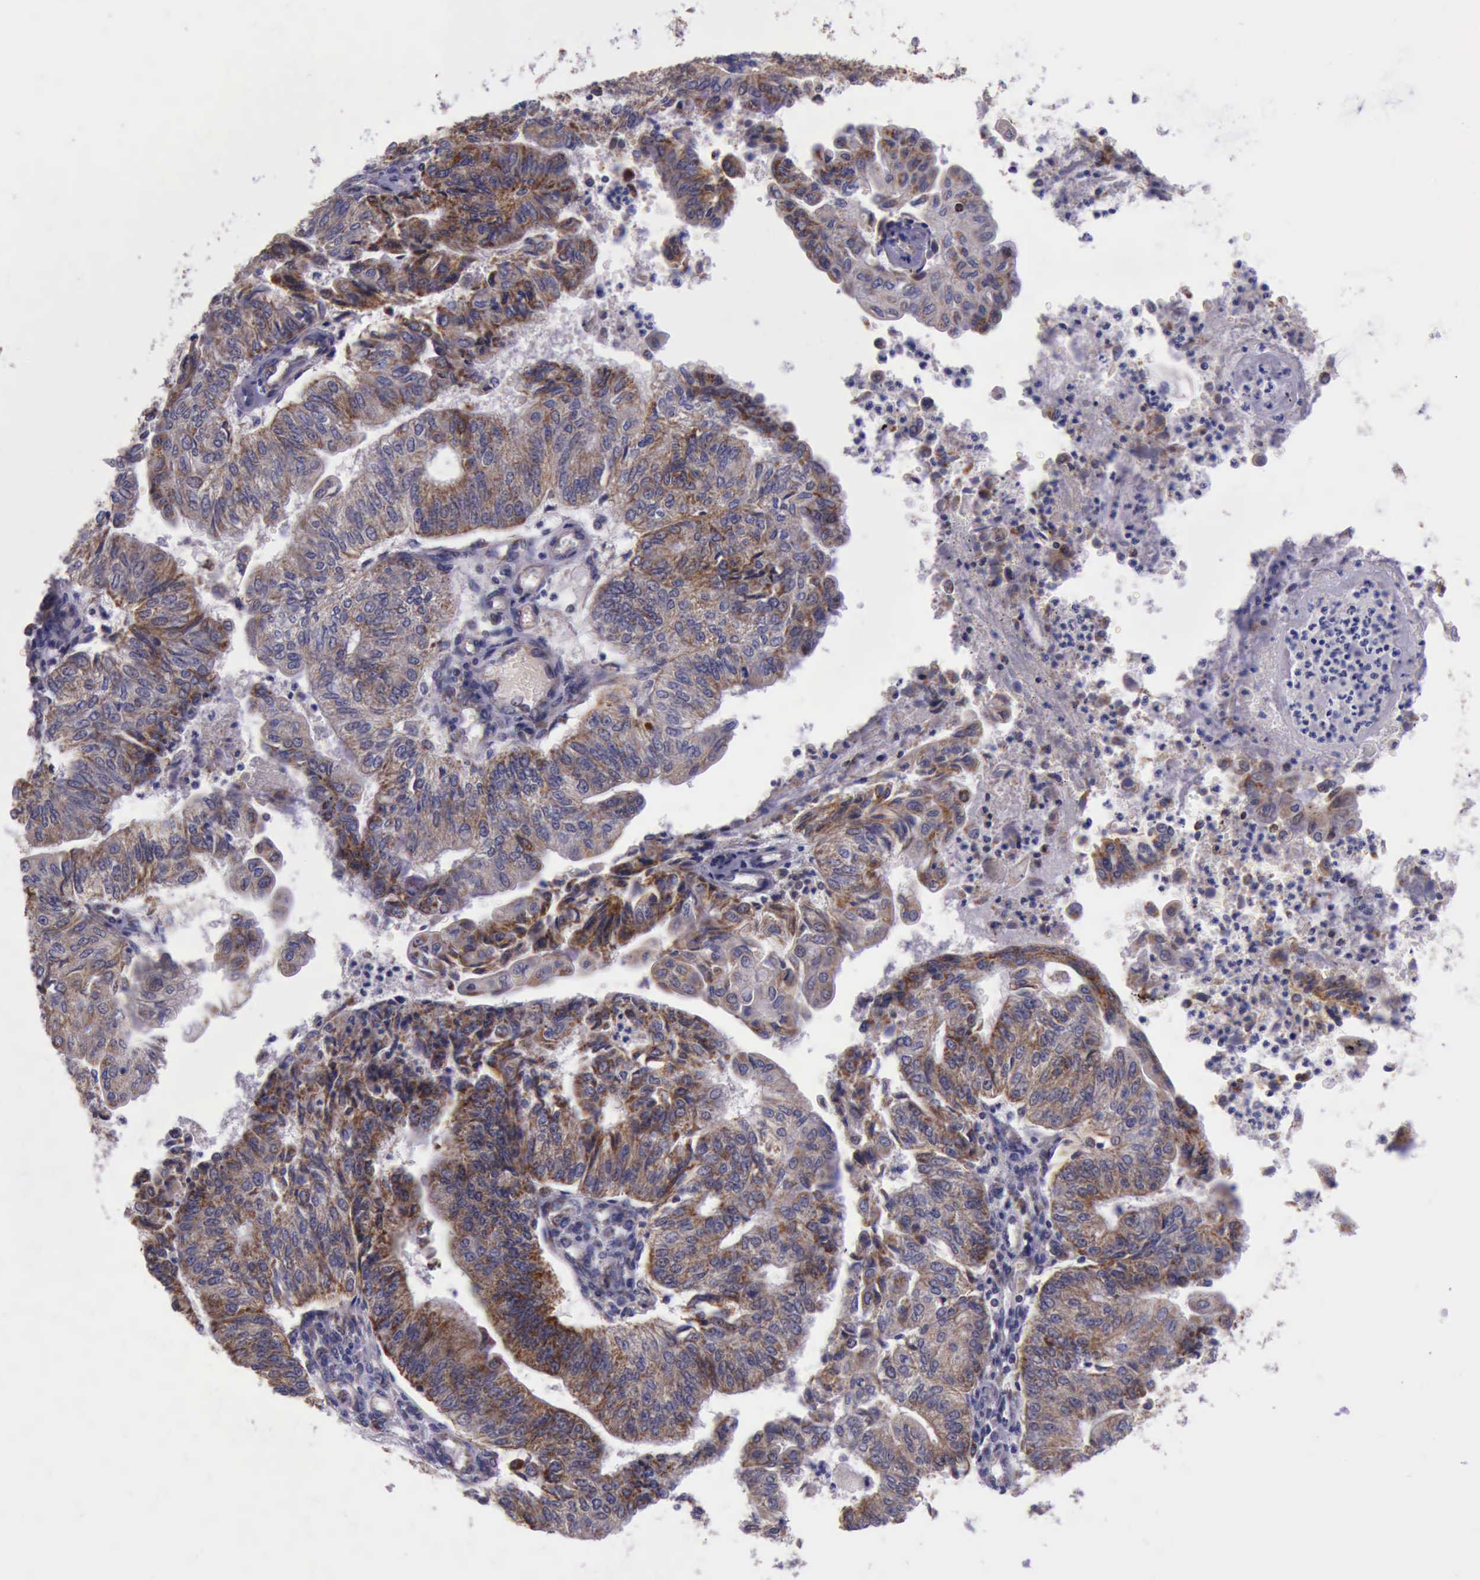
{"staining": {"intensity": "moderate", "quantity": ">75%", "location": "cytoplasmic/membranous"}, "tissue": "endometrial cancer", "cell_type": "Tumor cells", "image_type": "cancer", "snomed": [{"axis": "morphology", "description": "Adenocarcinoma, NOS"}, {"axis": "topography", "description": "Endometrium"}], "caption": "Human endometrial adenocarcinoma stained for a protein (brown) reveals moderate cytoplasmic/membranous positive staining in approximately >75% of tumor cells.", "gene": "TXN2", "patient": {"sex": "female", "age": 59}}